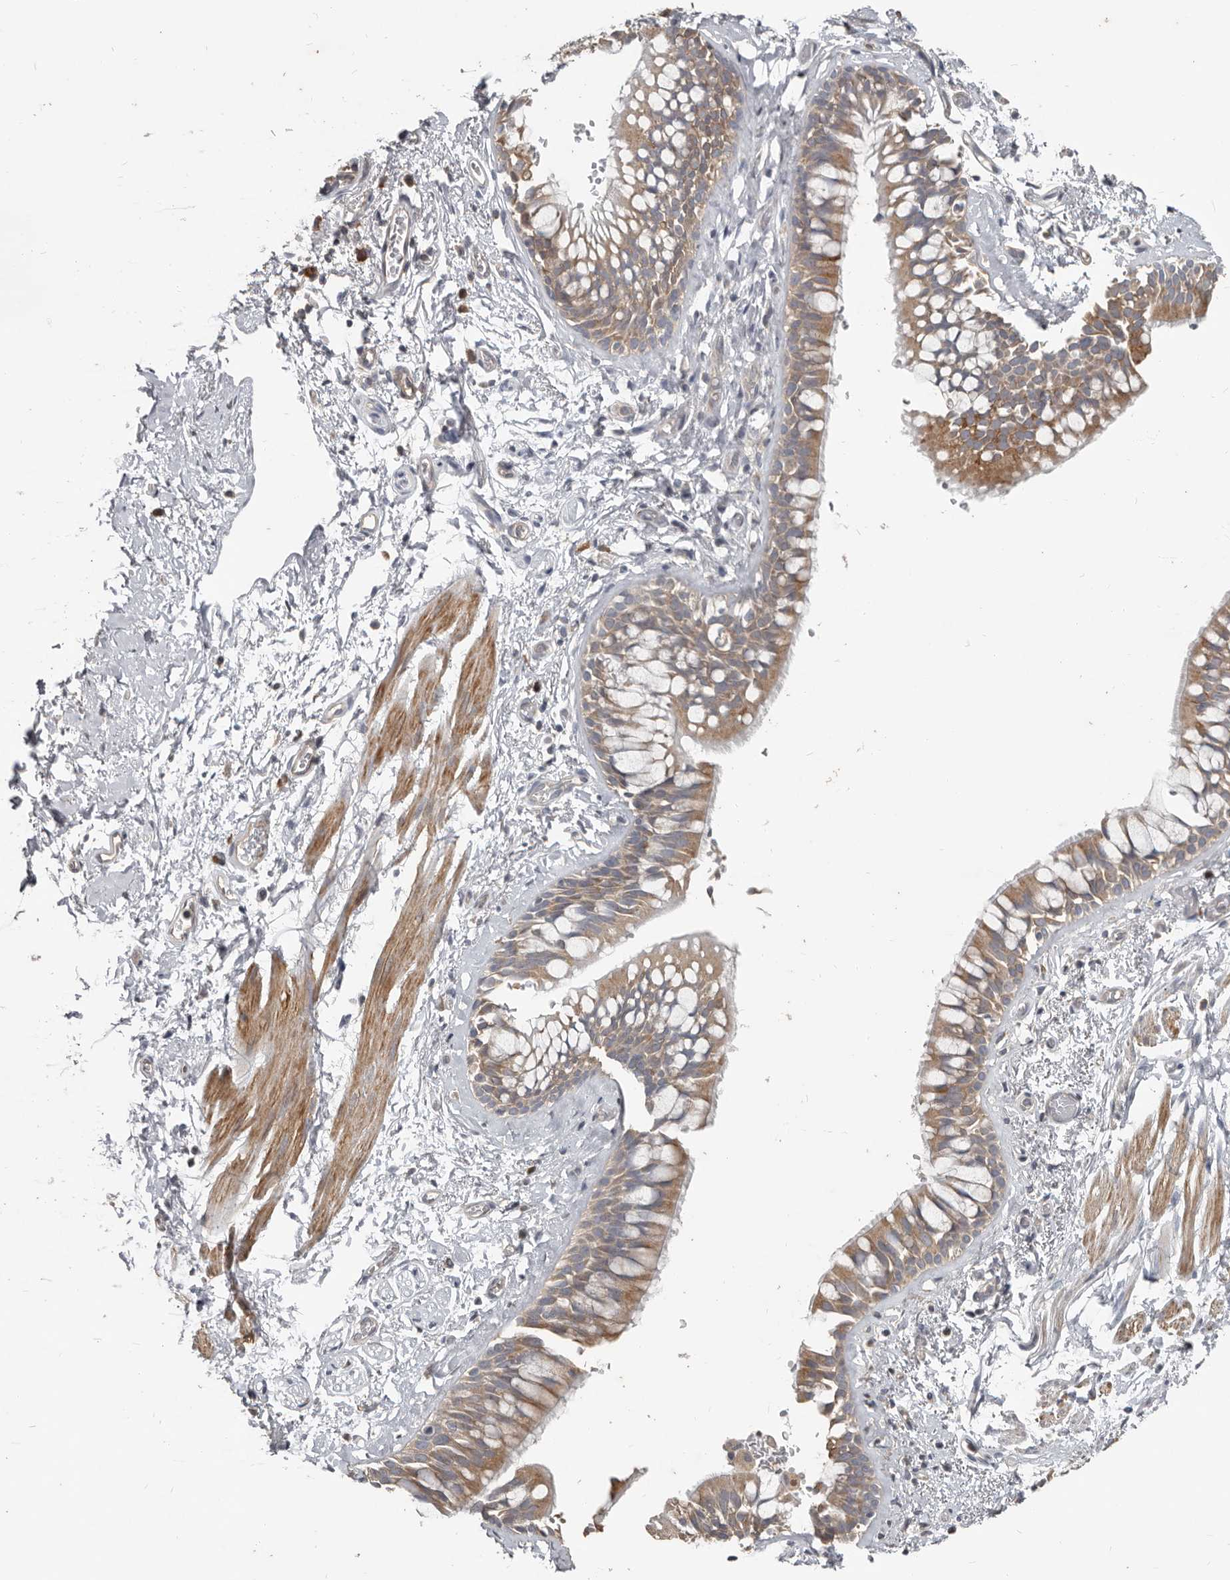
{"staining": {"intensity": "moderate", "quantity": ">75%", "location": "cytoplasmic/membranous"}, "tissue": "bronchus", "cell_type": "Respiratory epithelial cells", "image_type": "normal", "snomed": [{"axis": "morphology", "description": "Normal tissue, NOS"}, {"axis": "morphology", "description": "Inflammation, NOS"}, {"axis": "topography", "description": "Cartilage tissue"}, {"axis": "topography", "description": "Bronchus"}, {"axis": "topography", "description": "Lung"}], "caption": "A histopathology image showing moderate cytoplasmic/membranous expression in approximately >75% of respiratory epithelial cells in benign bronchus, as visualized by brown immunohistochemical staining.", "gene": "AKNAD1", "patient": {"sex": "female", "age": 64}}